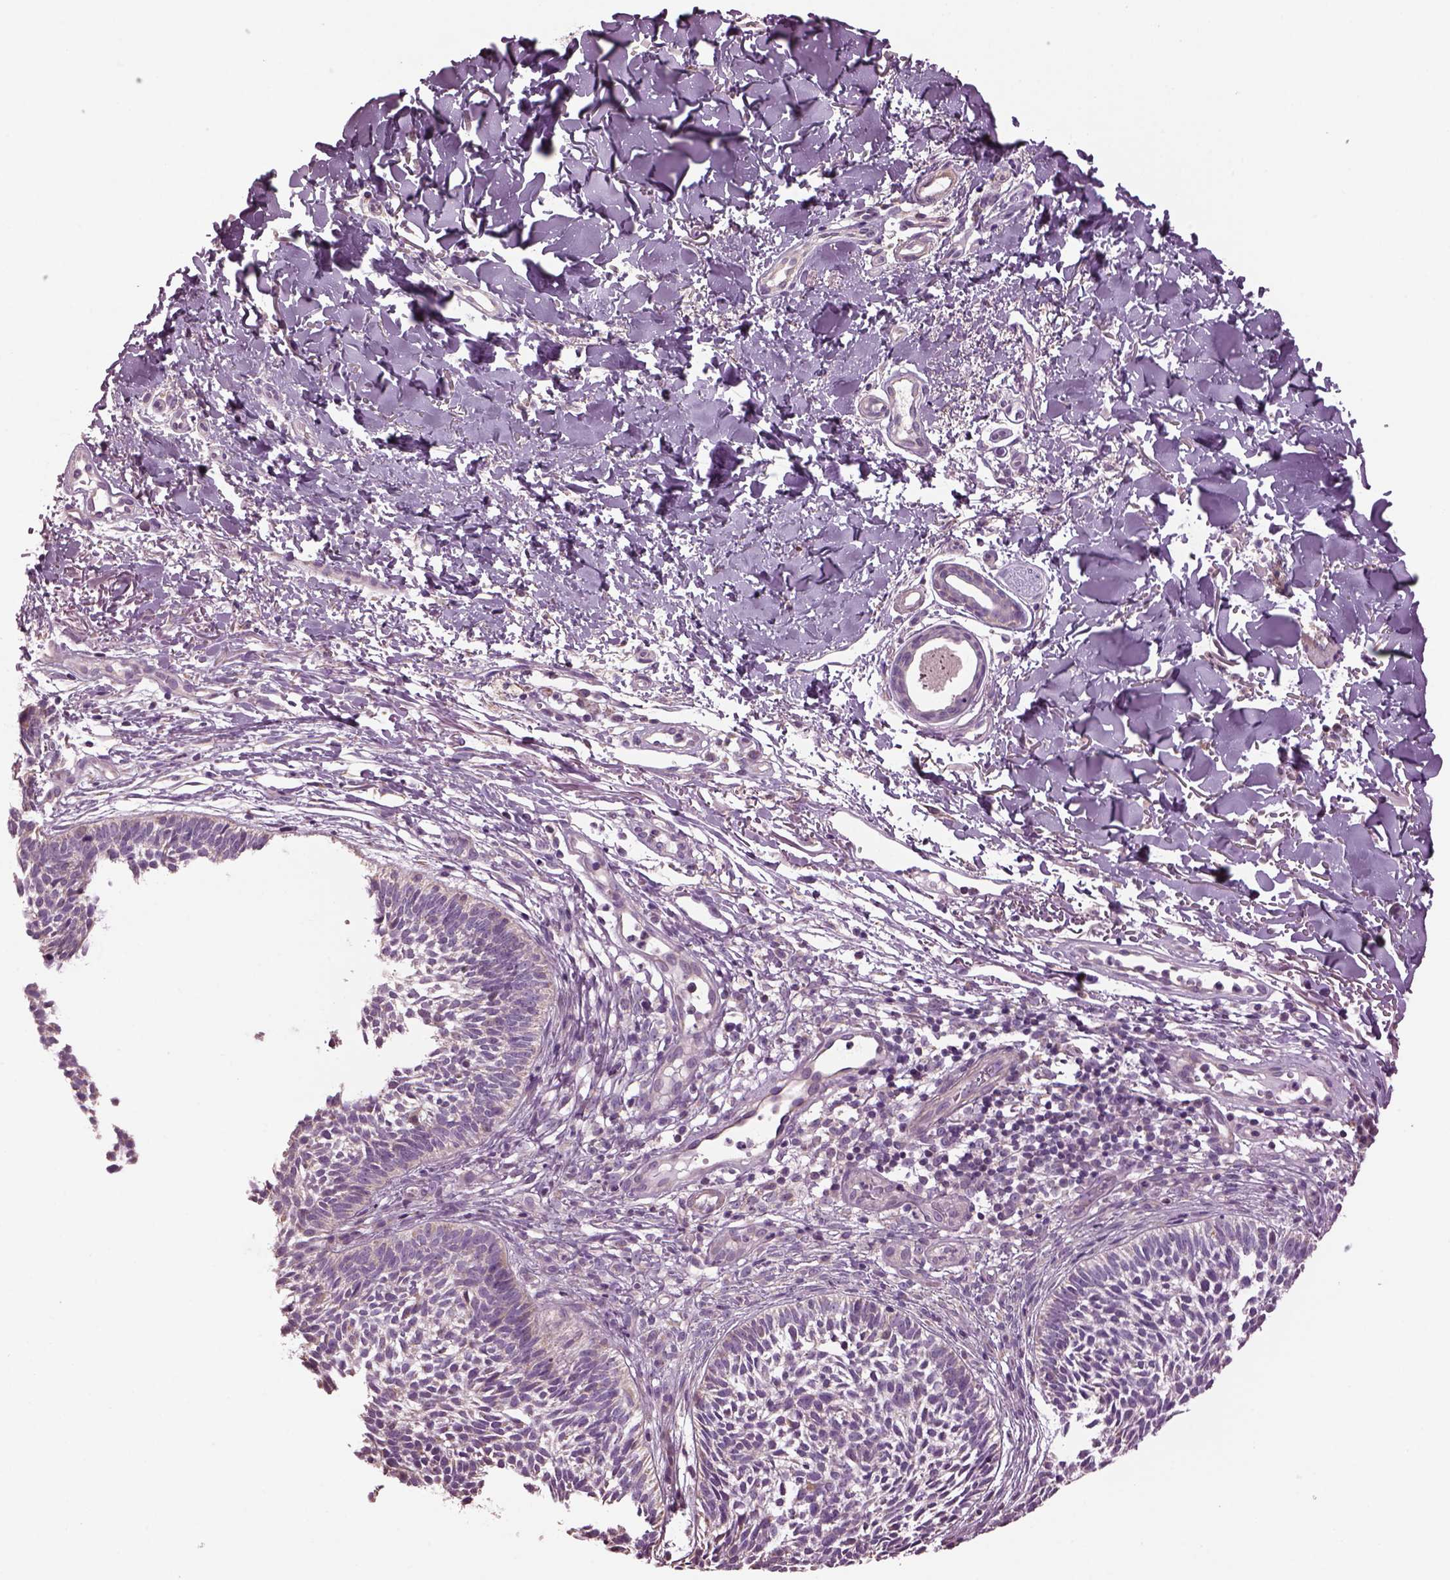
{"staining": {"intensity": "negative", "quantity": "none", "location": "none"}, "tissue": "skin cancer", "cell_type": "Tumor cells", "image_type": "cancer", "snomed": [{"axis": "morphology", "description": "Basal cell carcinoma"}, {"axis": "topography", "description": "Skin"}], "caption": "Tumor cells are negative for brown protein staining in skin cancer (basal cell carcinoma).", "gene": "SPATA7", "patient": {"sex": "male", "age": 78}}